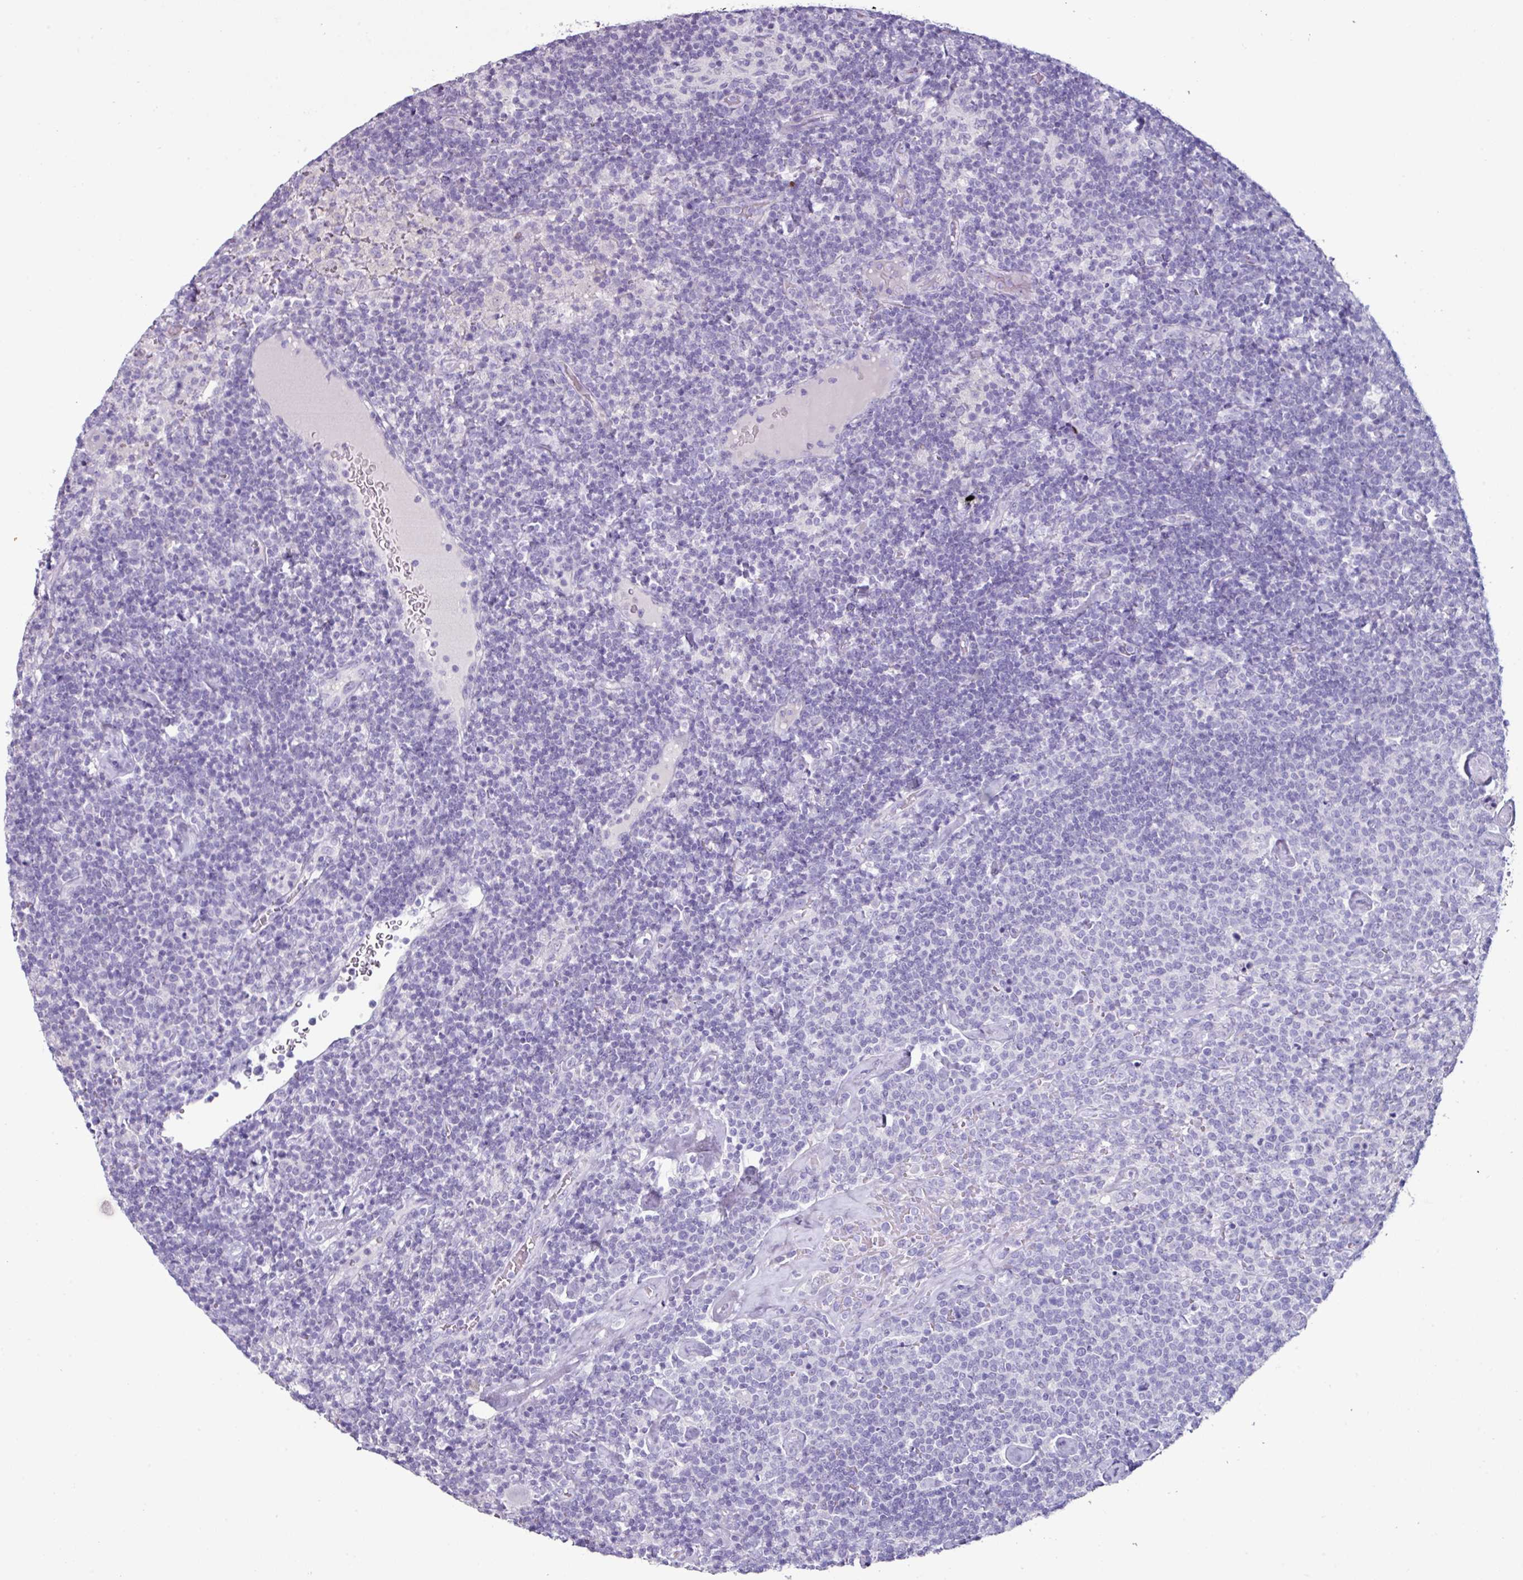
{"staining": {"intensity": "negative", "quantity": "none", "location": "none"}, "tissue": "lymphoma", "cell_type": "Tumor cells", "image_type": "cancer", "snomed": [{"axis": "morphology", "description": "Malignant lymphoma, non-Hodgkin's type, High grade"}, {"axis": "topography", "description": "Lymph node"}], "caption": "Human high-grade malignant lymphoma, non-Hodgkin's type stained for a protein using immunohistochemistry demonstrates no expression in tumor cells.", "gene": "GLP2R", "patient": {"sex": "male", "age": 61}}